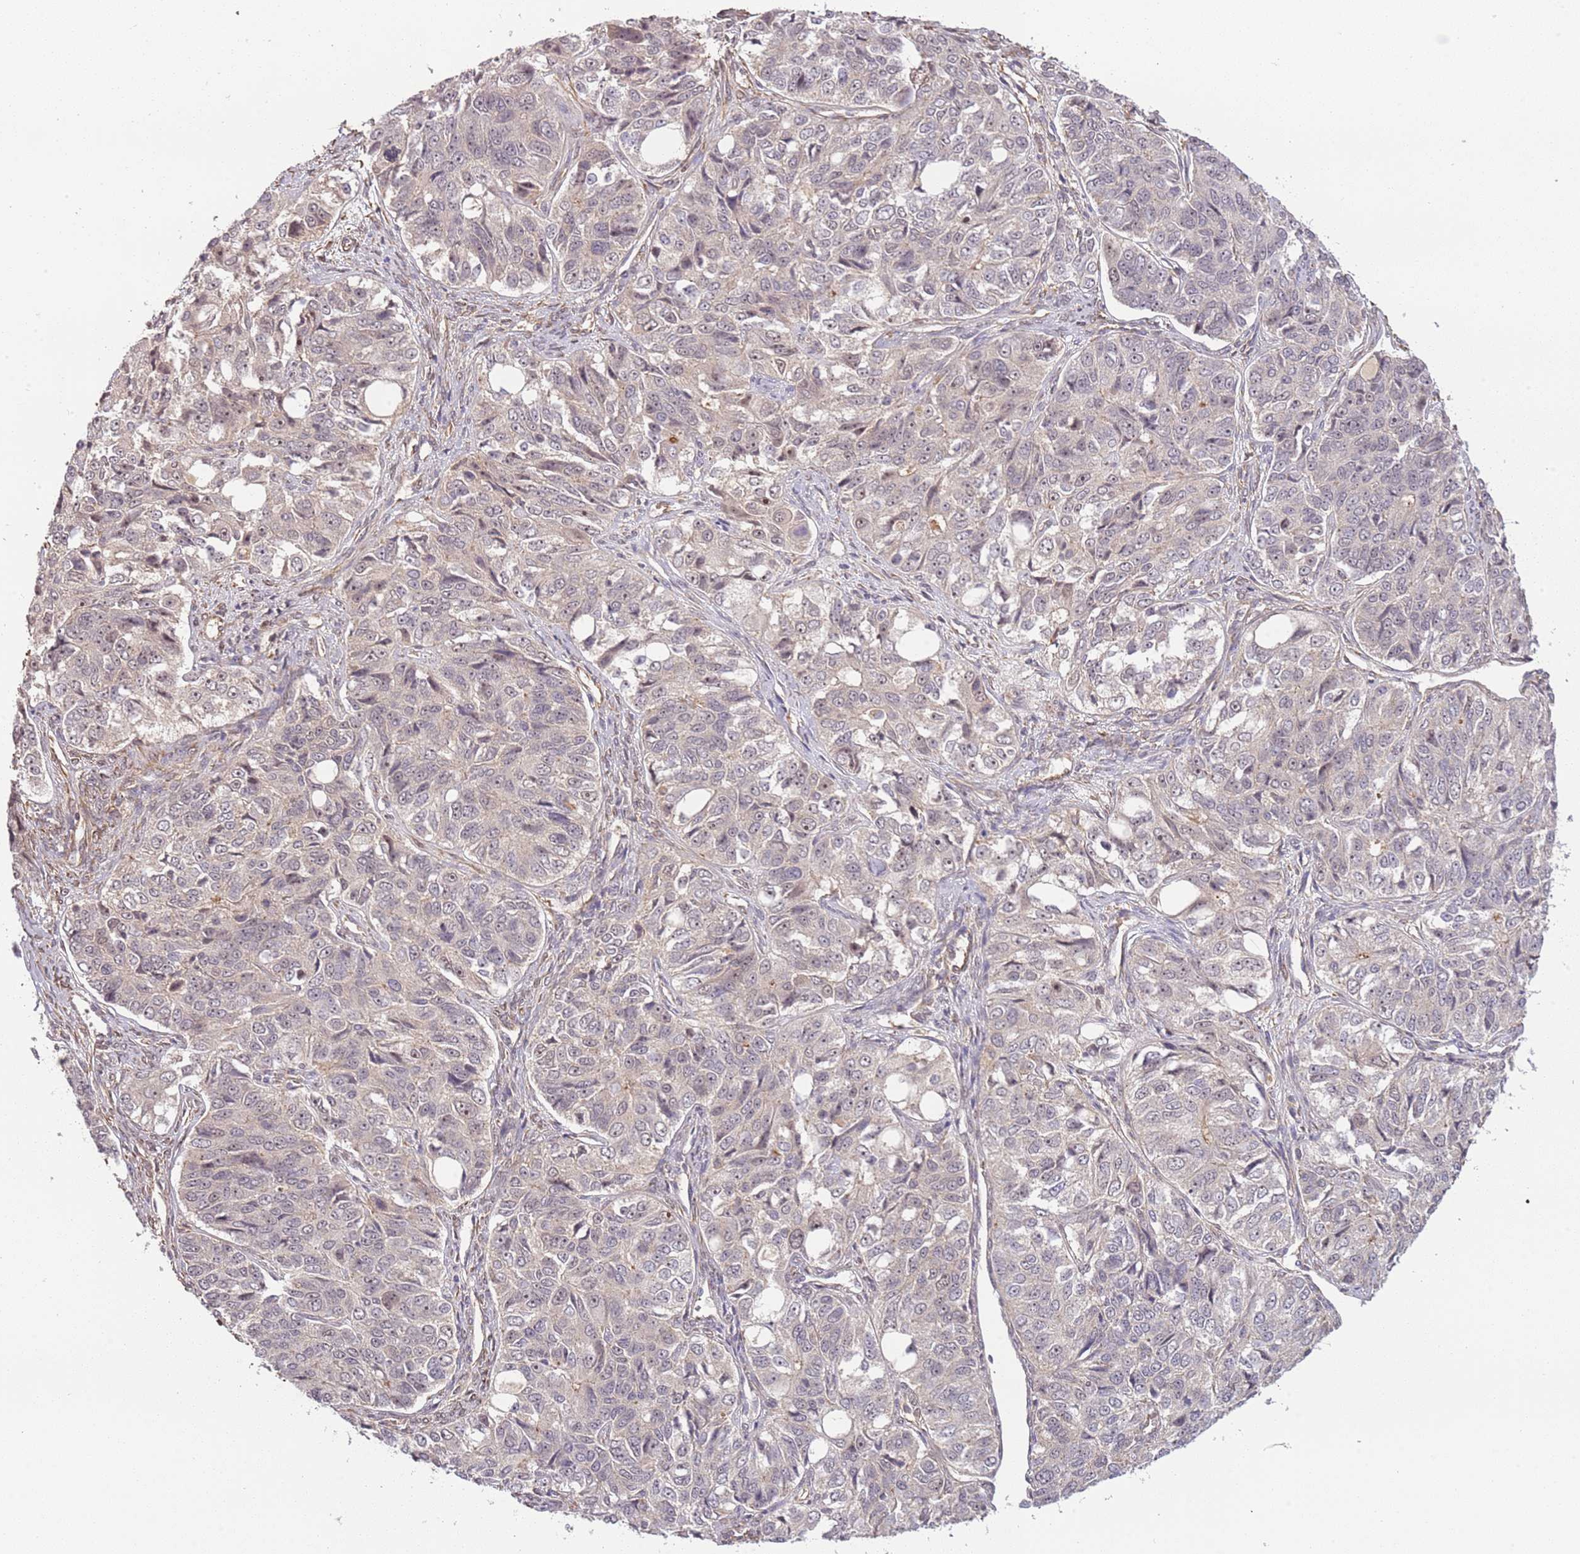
{"staining": {"intensity": "weak", "quantity": "<25%", "location": "nuclear"}, "tissue": "ovarian cancer", "cell_type": "Tumor cells", "image_type": "cancer", "snomed": [{"axis": "morphology", "description": "Carcinoma, endometroid"}, {"axis": "topography", "description": "Ovary"}], "caption": "Immunohistochemistry micrograph of human ovarian cancer (endometroid carcinoma) stained for a protein (brown), which shows no expression in tumor cells.", "gene": "SURF2", "patient": {"sex": "female", "age": 51}}